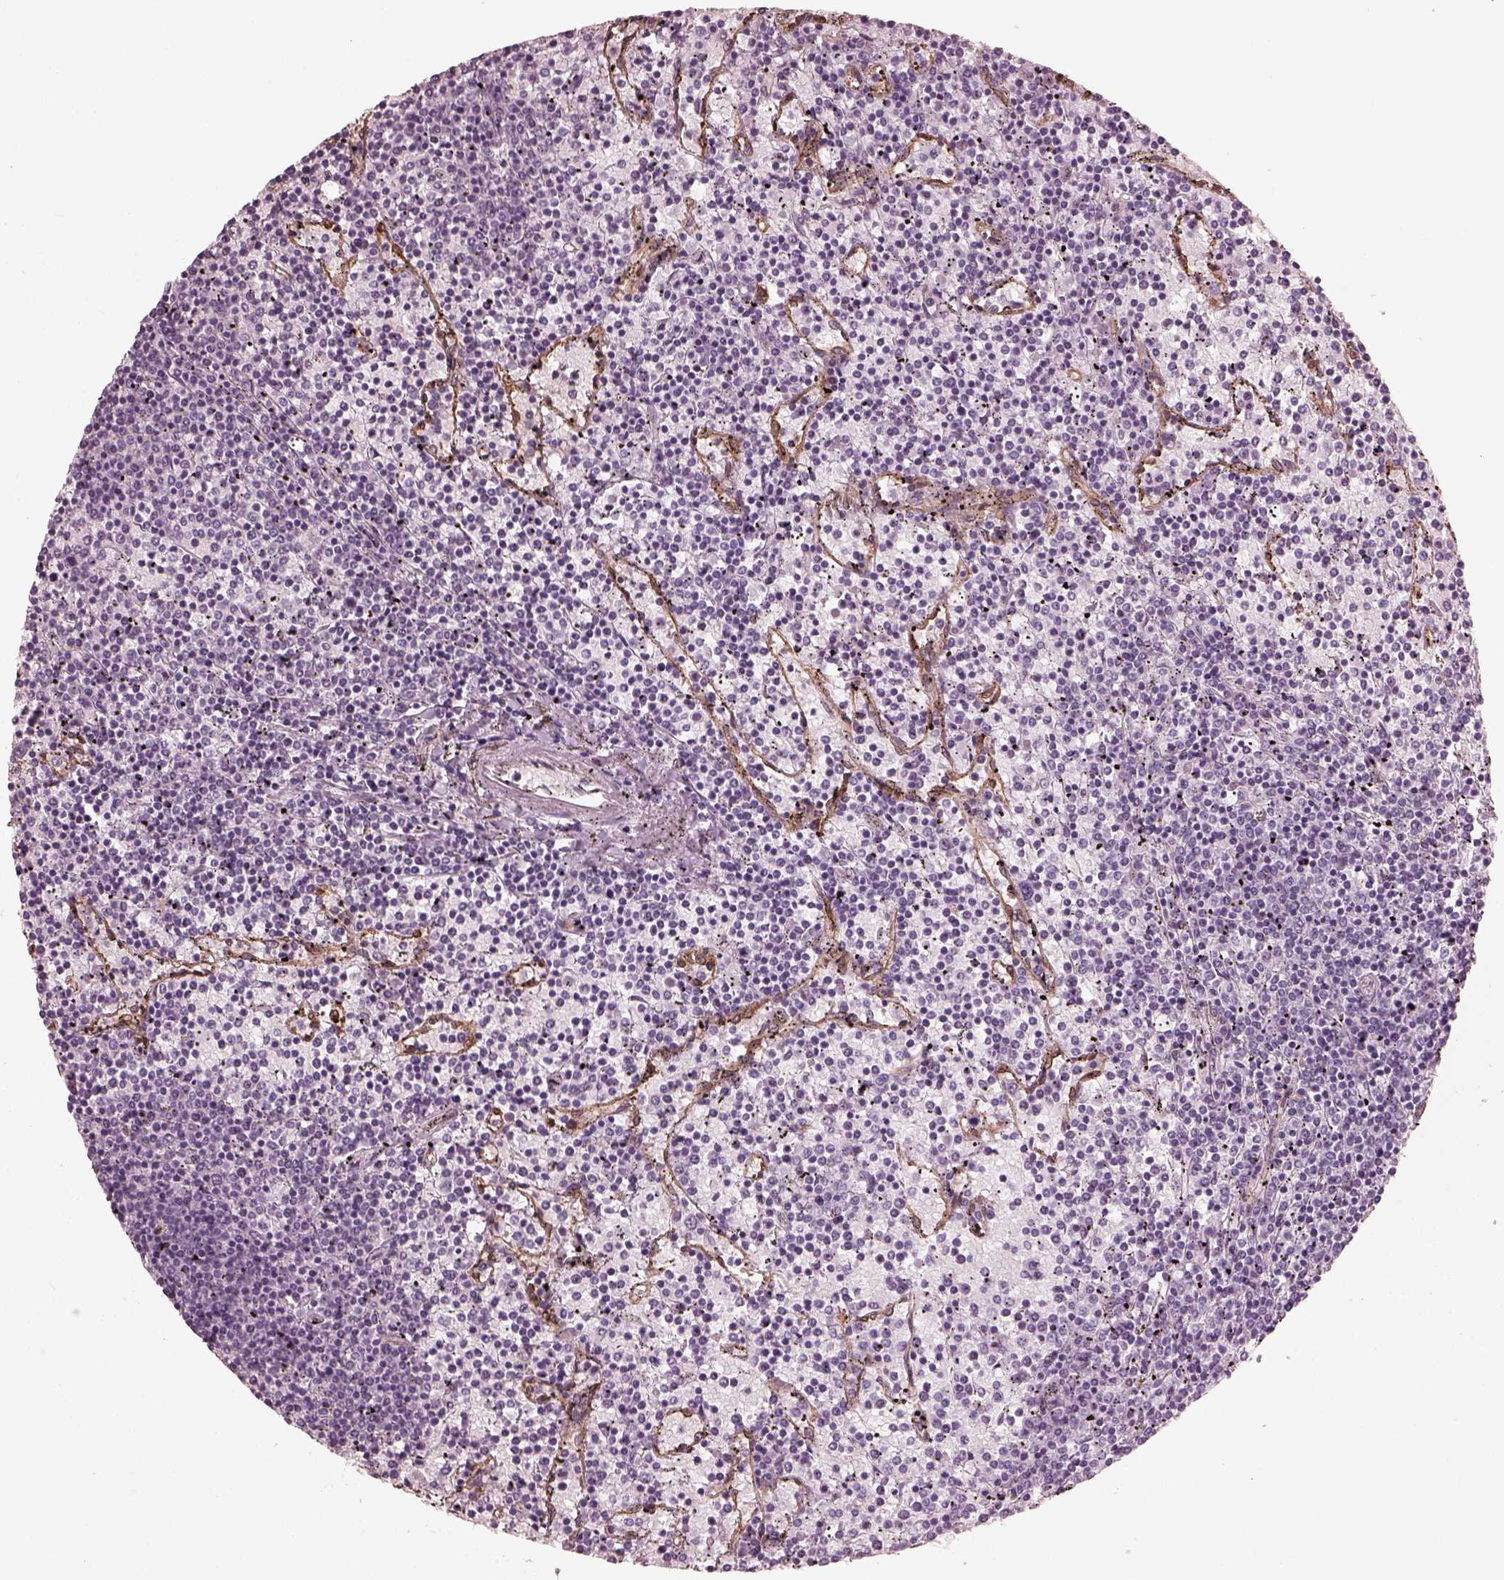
{"staining": {"intensity": "negative", "quantity": "none", "location": "none"}, "tissue": "lymphoma", "cell_type": "Tumor cells", "image_type": "cancer", "snomed": [{"axis": "morphology", "description": "Malignant lymphoma, non-Hodgkin's type, Low grade"}, {"axis": "topography", "description": "Spleen"}], "caption": "IHC of malignant lymphoma, non-Hodgkin's type (low-grade) displays no positivity in tumor cells.", "gene": "EIF4E1B", "patient": {"sex": "female", "age": 77}}